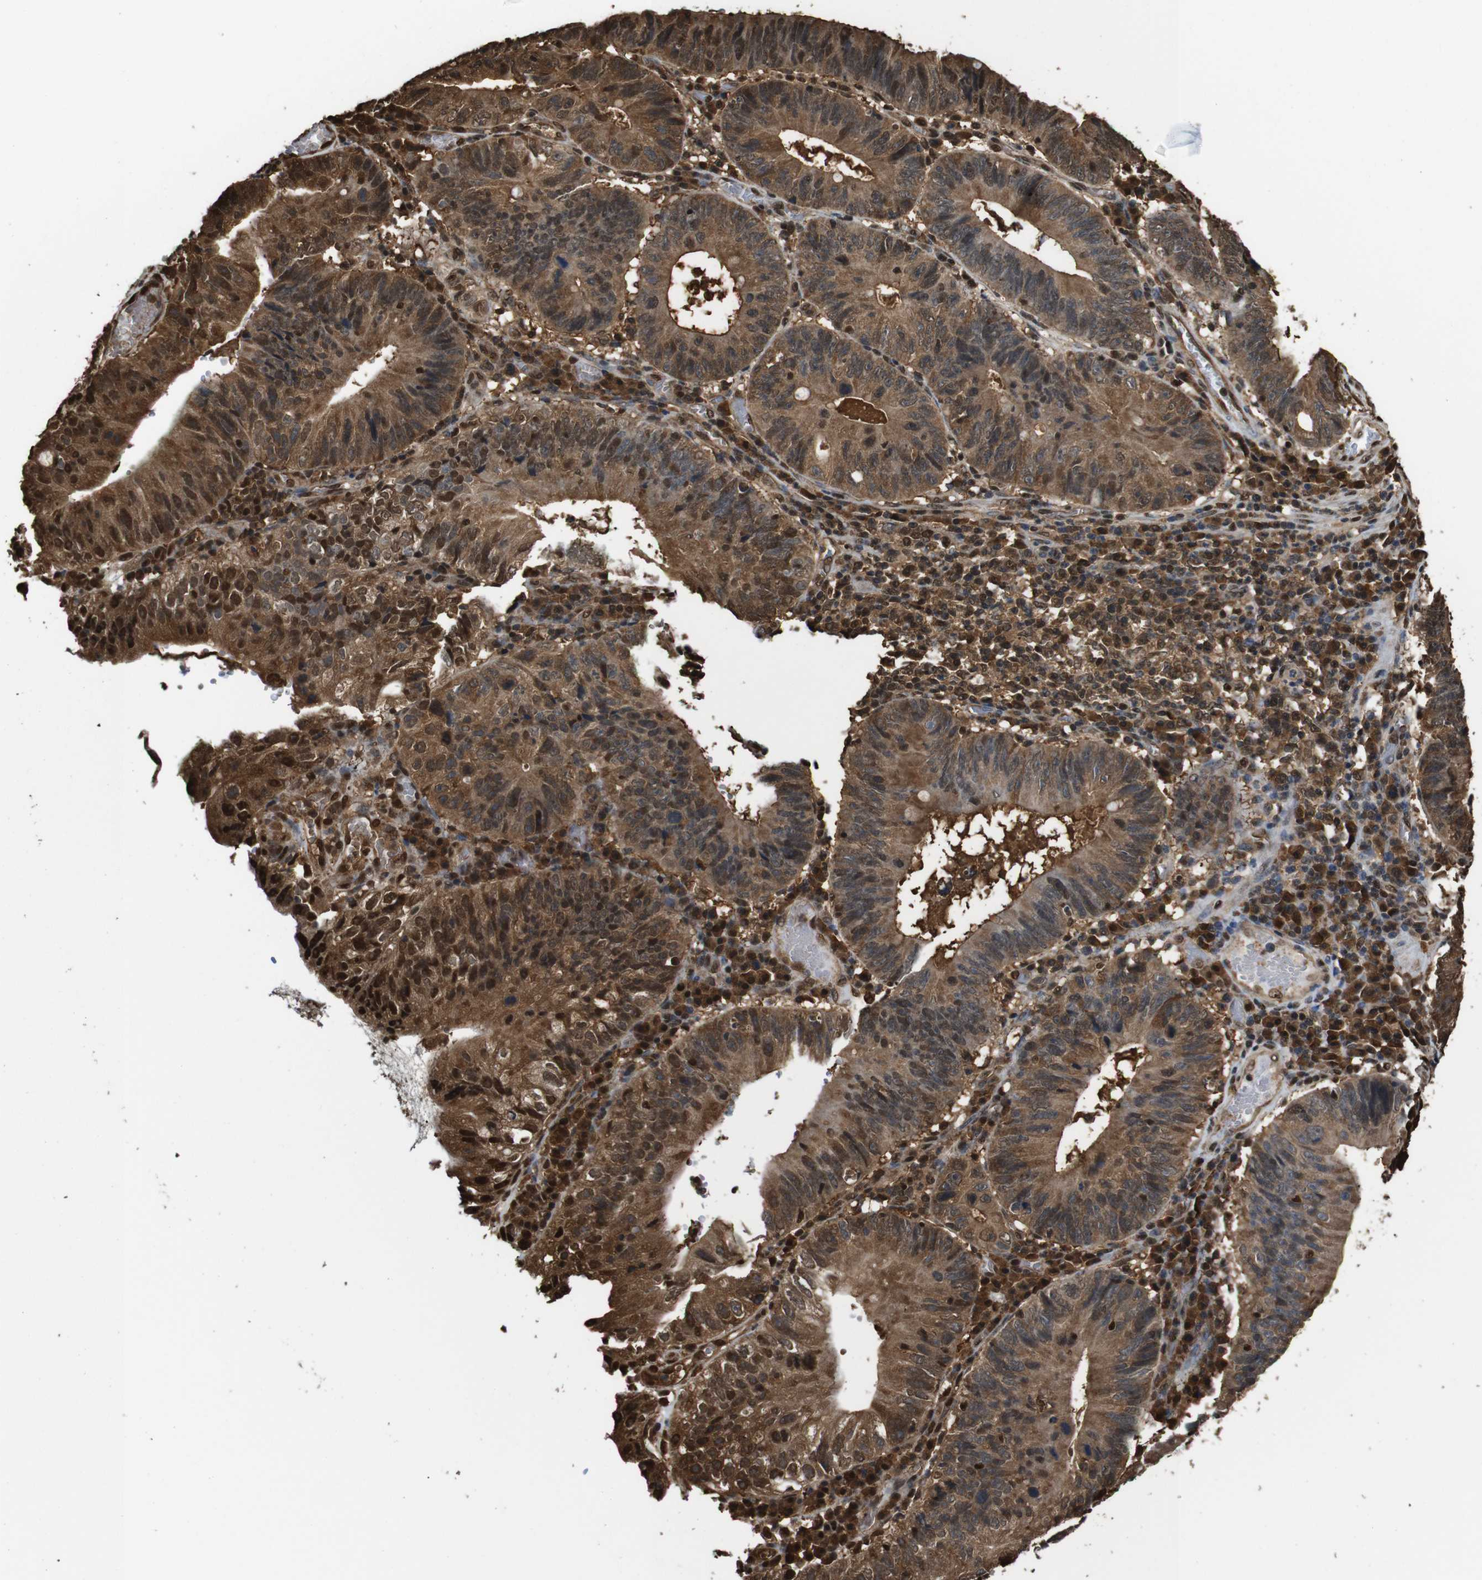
{"staining": {"intensity": "strong", "quantity": ">75%", "location": "cytoplasmic/membranous,nuclear"}, "tissue": "stomach cancer", "cell_type": "Tumor cells", "image_type": "cancer", "snomed": [{"axis": "morphology", "description": "Adenocarcinoma, NOS"}, {"axis": "topography", "description": "Stomach"}], "caption": "DAB immunohistochemical staining of human stomach adenocarcinoma demonstrates strong cytoplasmic/membranous and nuclear protein expression in about >75% of tumor cells.", "gene": "VCP", "patient": {"sex": "male", "age": 59}}